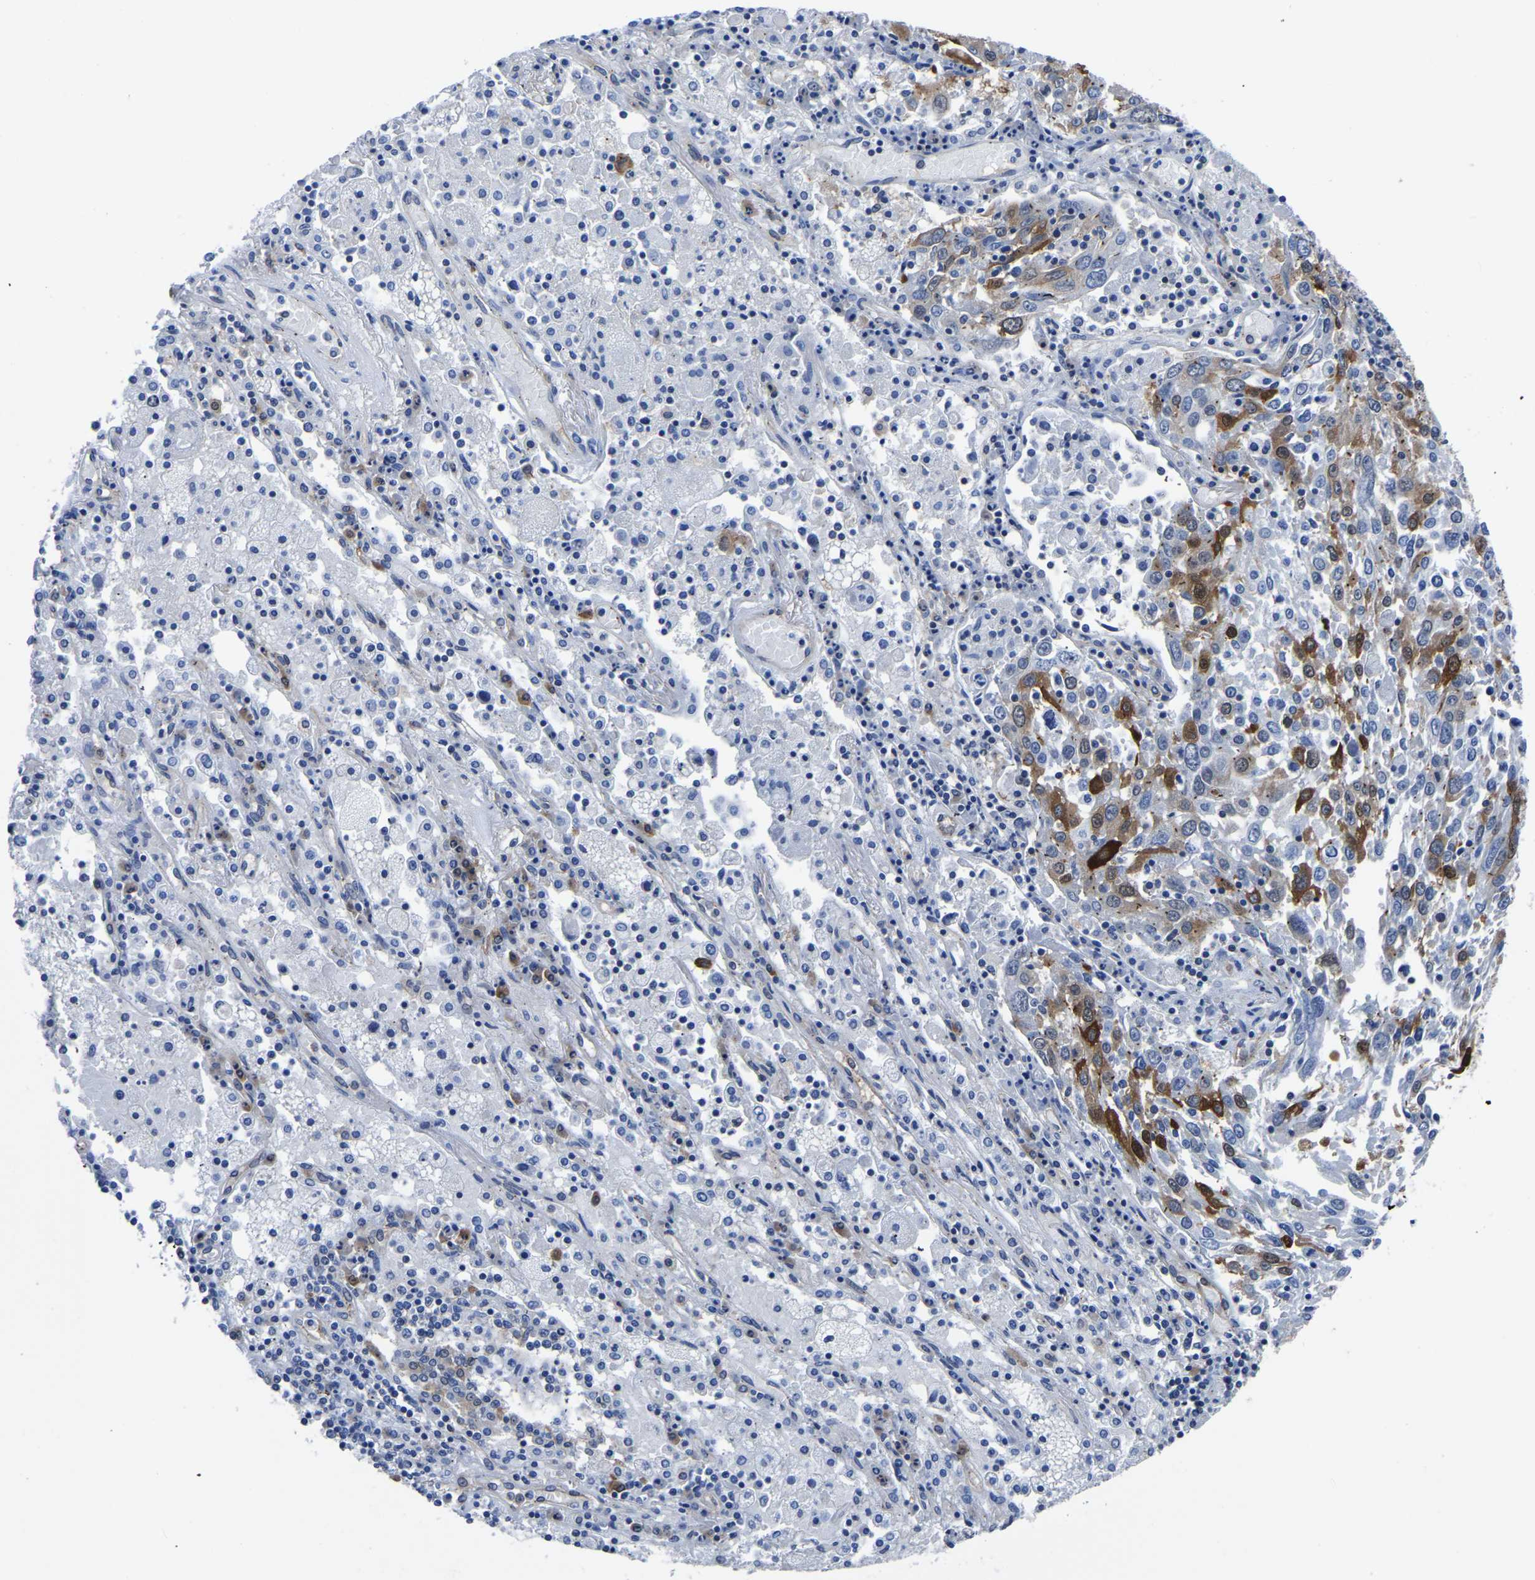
{"staining": {"intensity": "moderate", "quantity": "25%-75%", "location": "cytoplasmic/membranous"}, "tissue": "lung cancer", "cell_type": "Tumor cells", "image_type": "cancer", "snomed": [{"axis": "morphology", "description": "Squamous cell carcinoma, NOS"}, {"axis": "topography", "description": "Lung"}], "caption": "High-magnification brightfield microscopy of lung cancer stained with DAB (3,3'-diaminobenzidine) (brown) and counterstained with hematoxylin (blue). tumor cells exhibit moderate cytoplasmic/membranous expression is seen in approximately25%-75% of cells.", "gene": "TFG", "patient": {"sex": "male", "age": 65}}